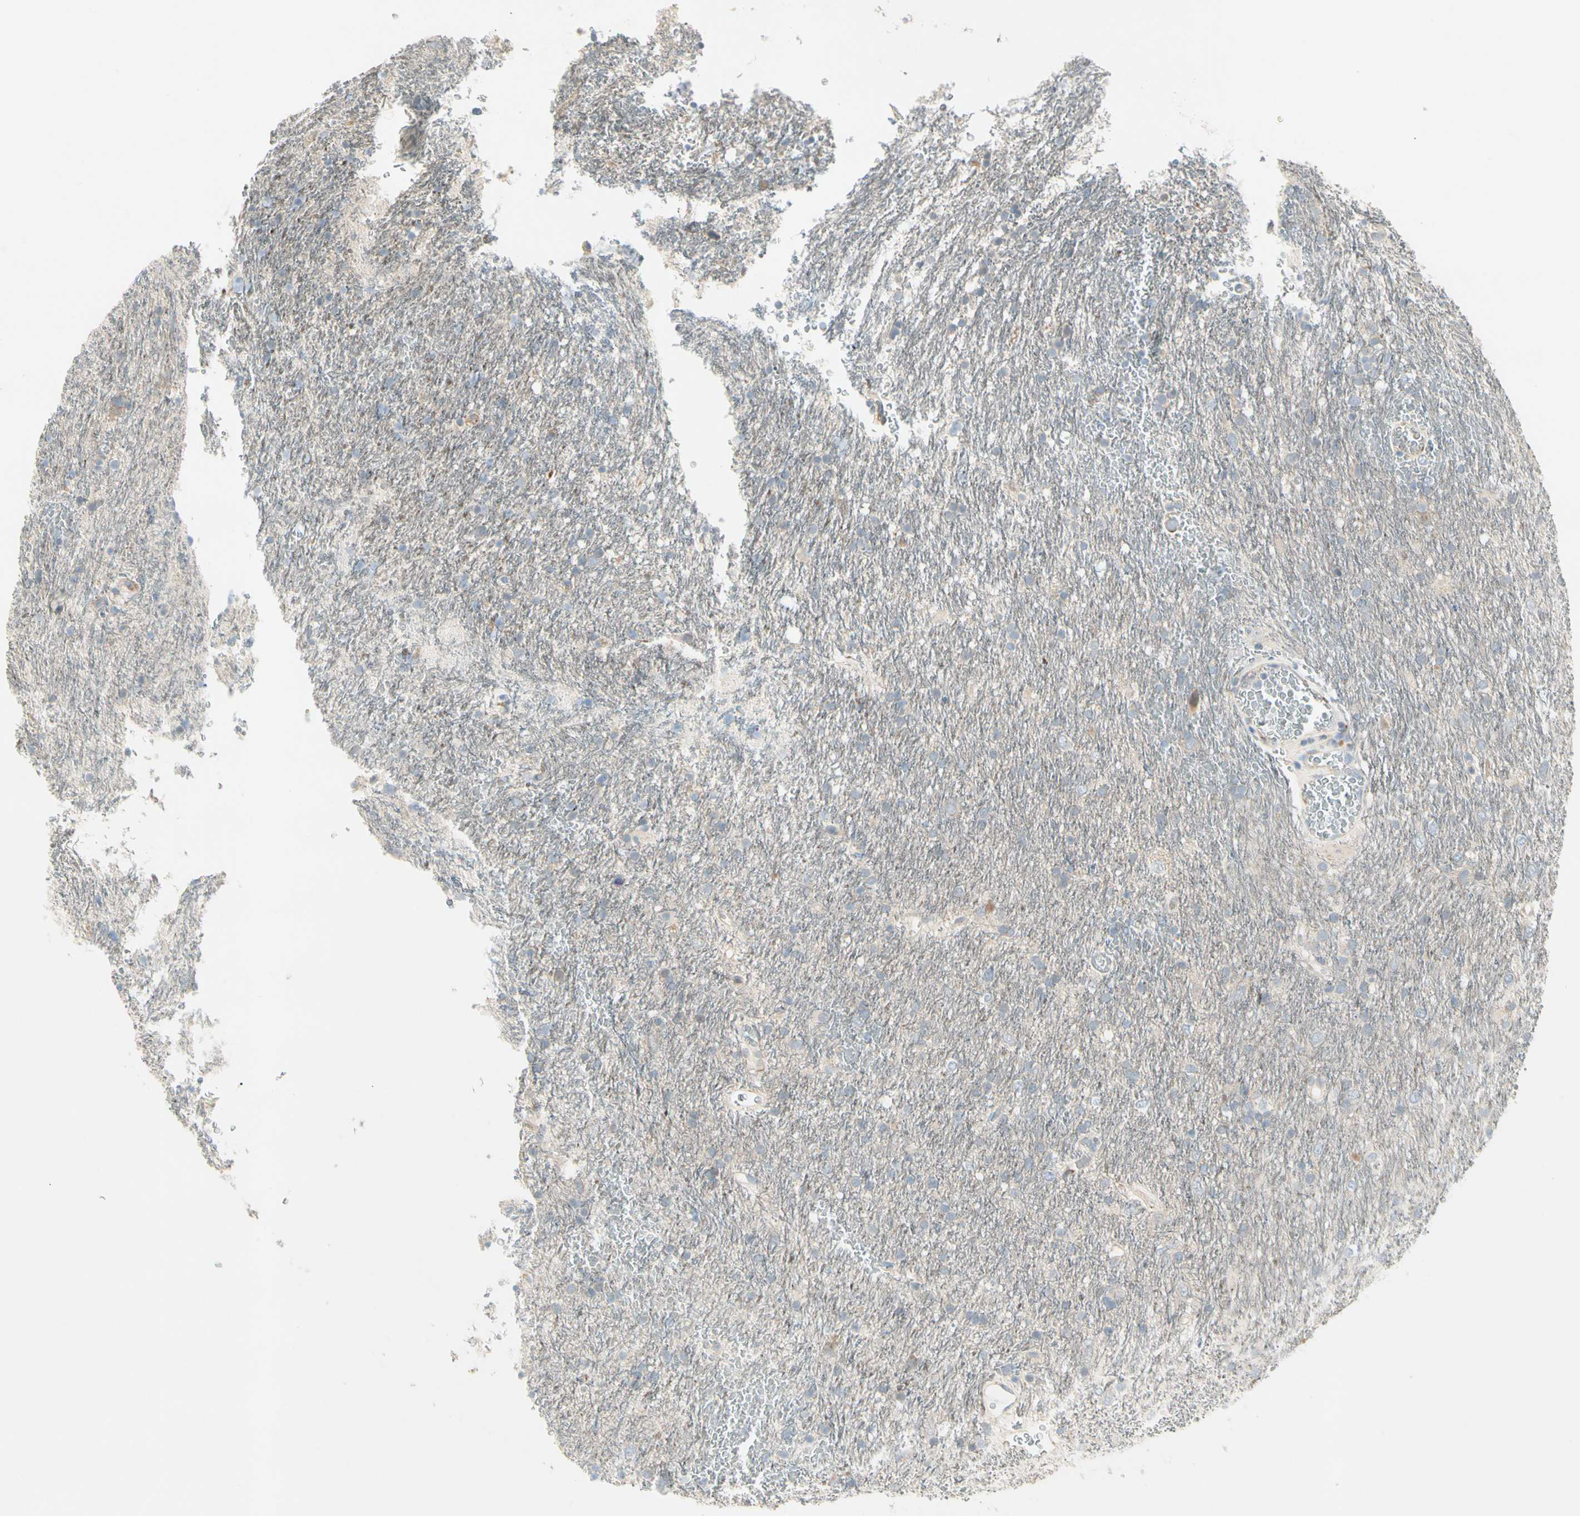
{"staining": {"intensity": "negative", "quantity": "none", "location": "none"}, "tissue": "glioma", "cell_type": "Tumor cells", "image_type": "cancer", "snomed": [{"axis": "morphology", "description": "Glioma, malignant, Low grade"}, {"axis": "topography", "description": "Brain"}], "caption": "Immunohistochemical staining of low-grade glioma (malignant) shows no significant expression in tumor cells.", "gene": "ADGRA3", "patient": {"sex": "male", "age": 77}}